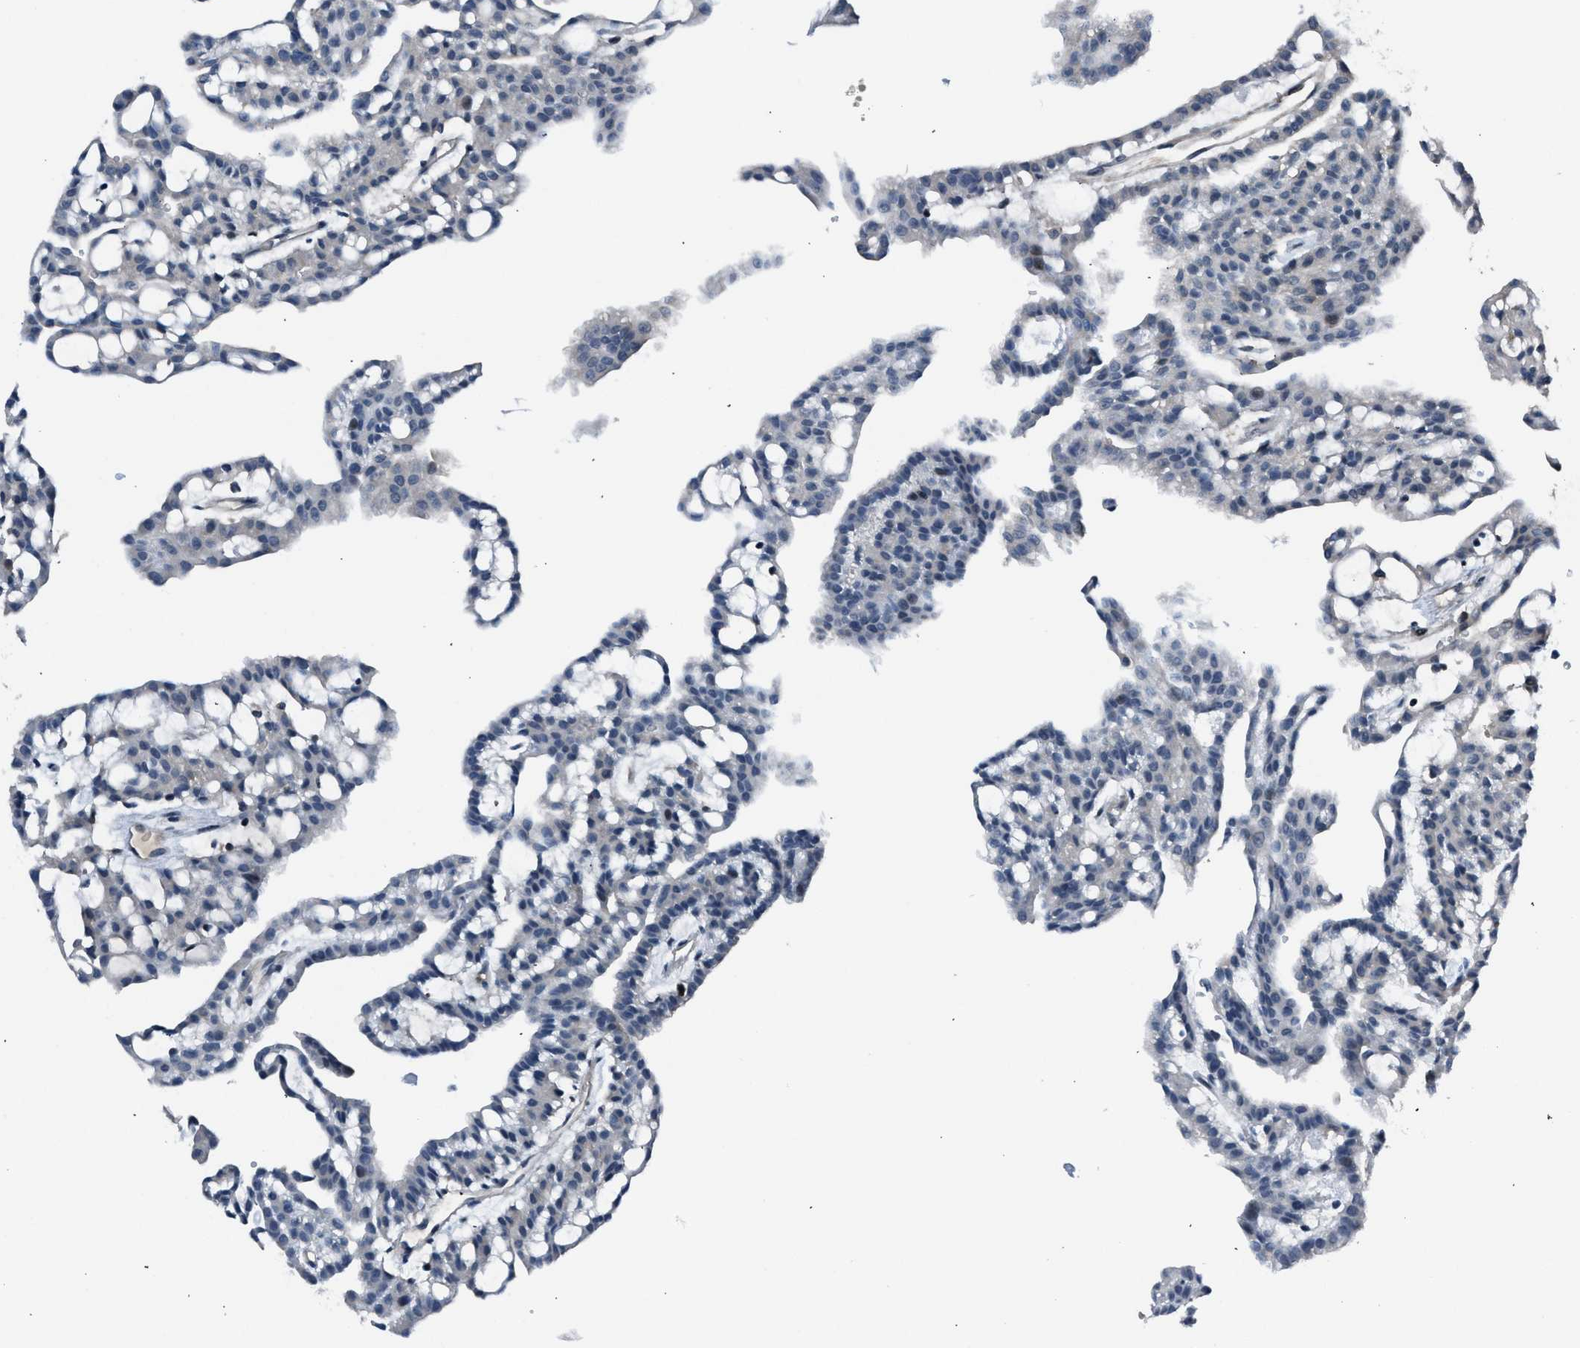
{"staining": {"intensity": "negative", "quantity": "none", "location": "none"}, "tissue": "renal cancer", "cell_type": "Tumor cells", "image_type": "cancer", "snomed": [{"axis": "morphology", "description": "Adenocarcinoma, NOS"}, {"axis": "topography", "description": "Kidney"}], "caption": "This is an immunohistochemistry photomicrograph of renal cancer (adenocarcinoma). There is no staining in tumor cells.", "gene": "LMLN", "patient": {"sex": "male", "age": 63}}